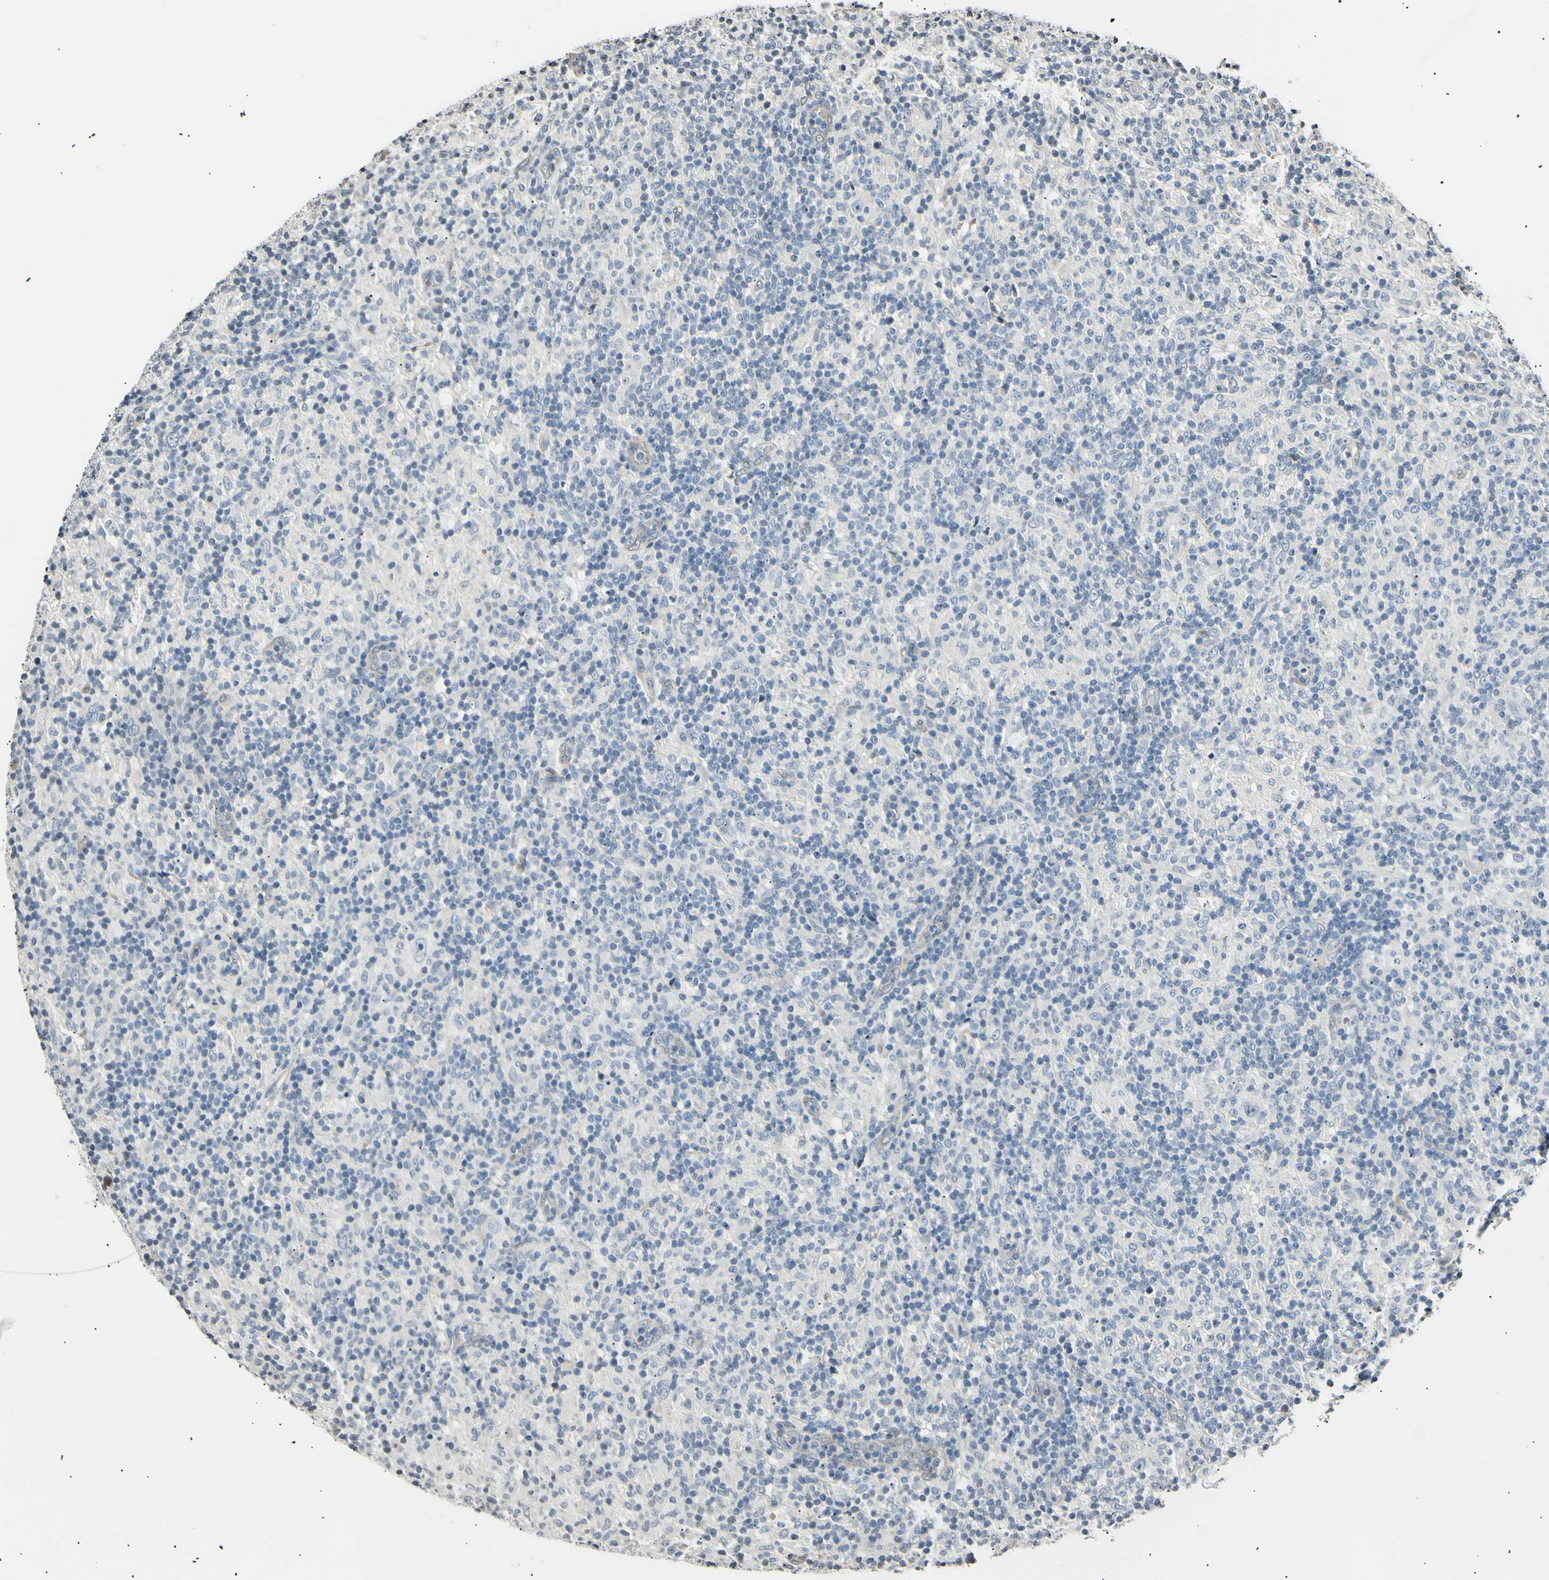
{"staining": {"intensity": "negative", "quantity": "none", "location": "none"}, "tissue": "lymphoma", "cell_type": "Tumor cells", "image_type": "cancer", "snomed": [{"axis": "morphology", "description": "Hodgkin's disease, NOS"}, {"axis": "topography", "description": "Lymph node"}], "caption": "Hodgkin's disease was stained to show a protein in brown. There is no significant positivity in tumor cells.", "gene": "AK1", "patient": {"sex": "male", "age": 70}}